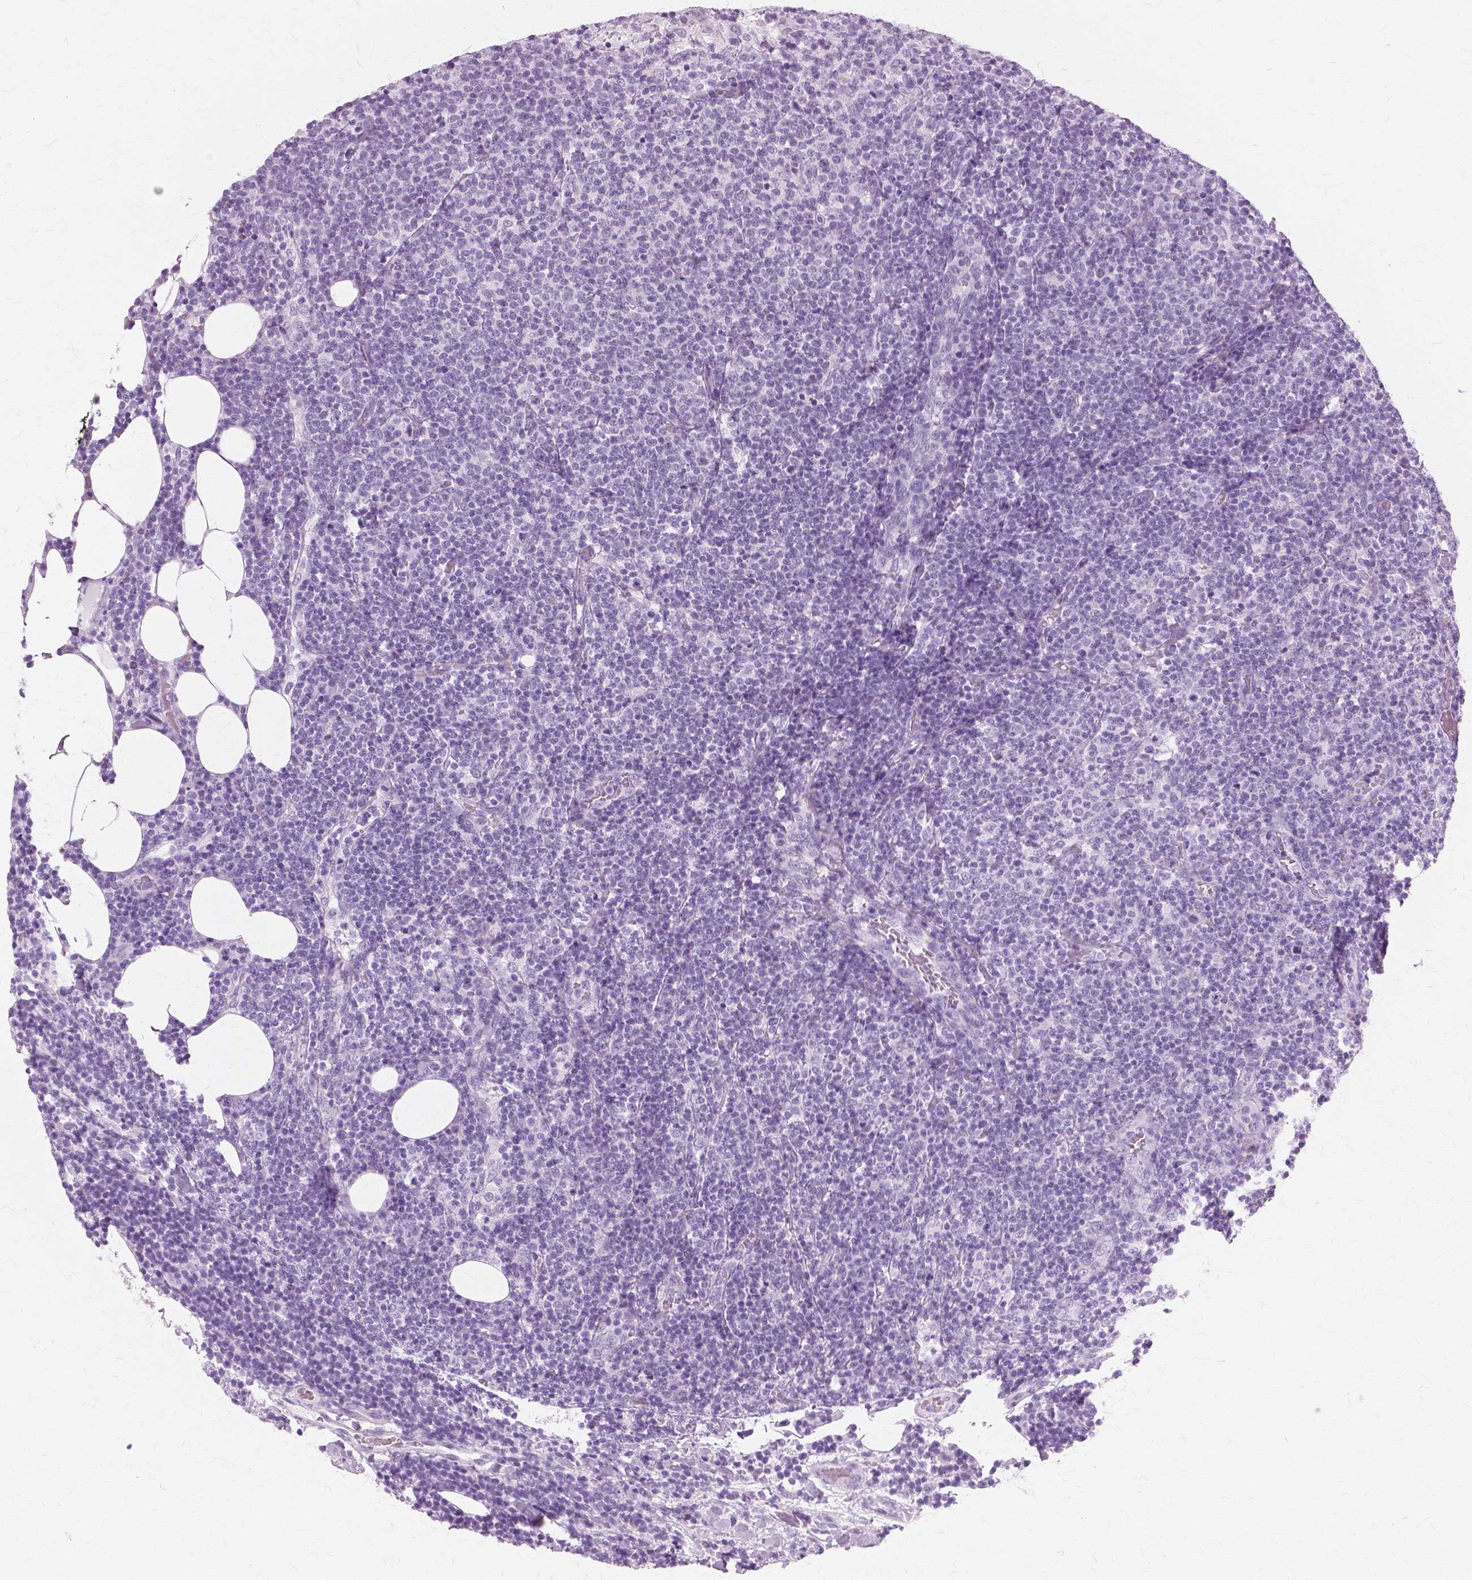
{"staining": {"intensity": "negative", "quantity": "none", "location": "none"}, "tissue": "lymphoma", "cell_type": "Tumor cells", "image_type": "cancer", "snomed": [{"axis": "morphology", "description": "Malignant lymphoma, non-Hodgkin's type, High grade"}, {"axis": "topography", "description": "Lymph node"}], "caption": "Protein analysis of high-grade malignant lymphoma, non-Hodgkin's type shows no significant expression in tumor cells.", "gene": "SFTPD", "patient": {"sex": "male", "age": 61}}